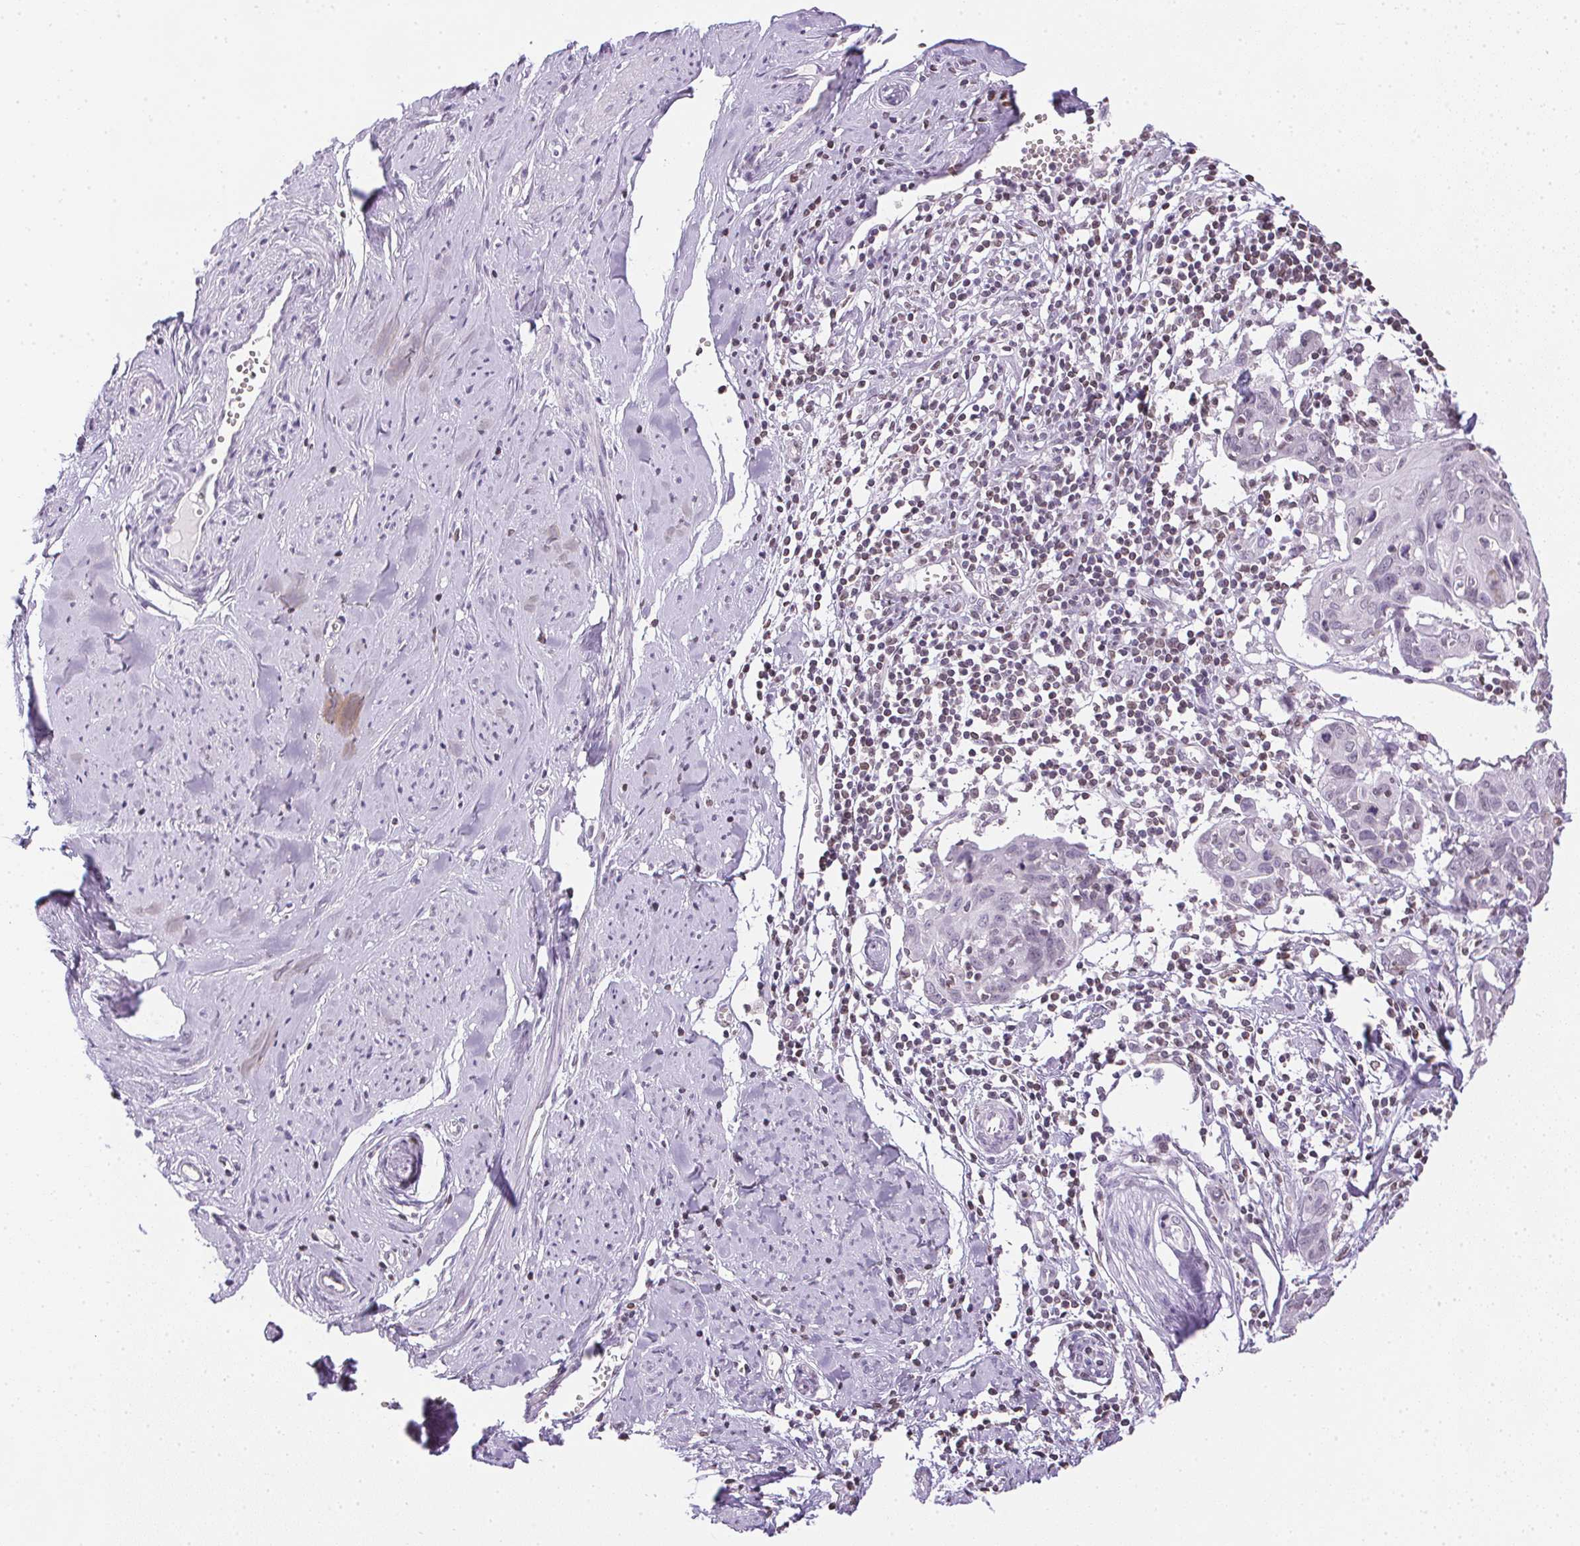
{"staining": {"intensity": "negative", "quantity": "none", "location": "none"}, "tissue": "cervical cancer", "cell_type": "Tumor cells", "image_type": "cancer", "snomed": [{"axis": "morphology", "description": "Squamous cell carcinoma, NOS"}, {"axis": "topography", "description": "Cervix"}], "caption": "The immunohistochemistry image has no significant positivity in tumor cells of cervical squamous cell carcinoma tissue.", "gene": "PRL", "patient": {"sex": "female", "age": 62}}